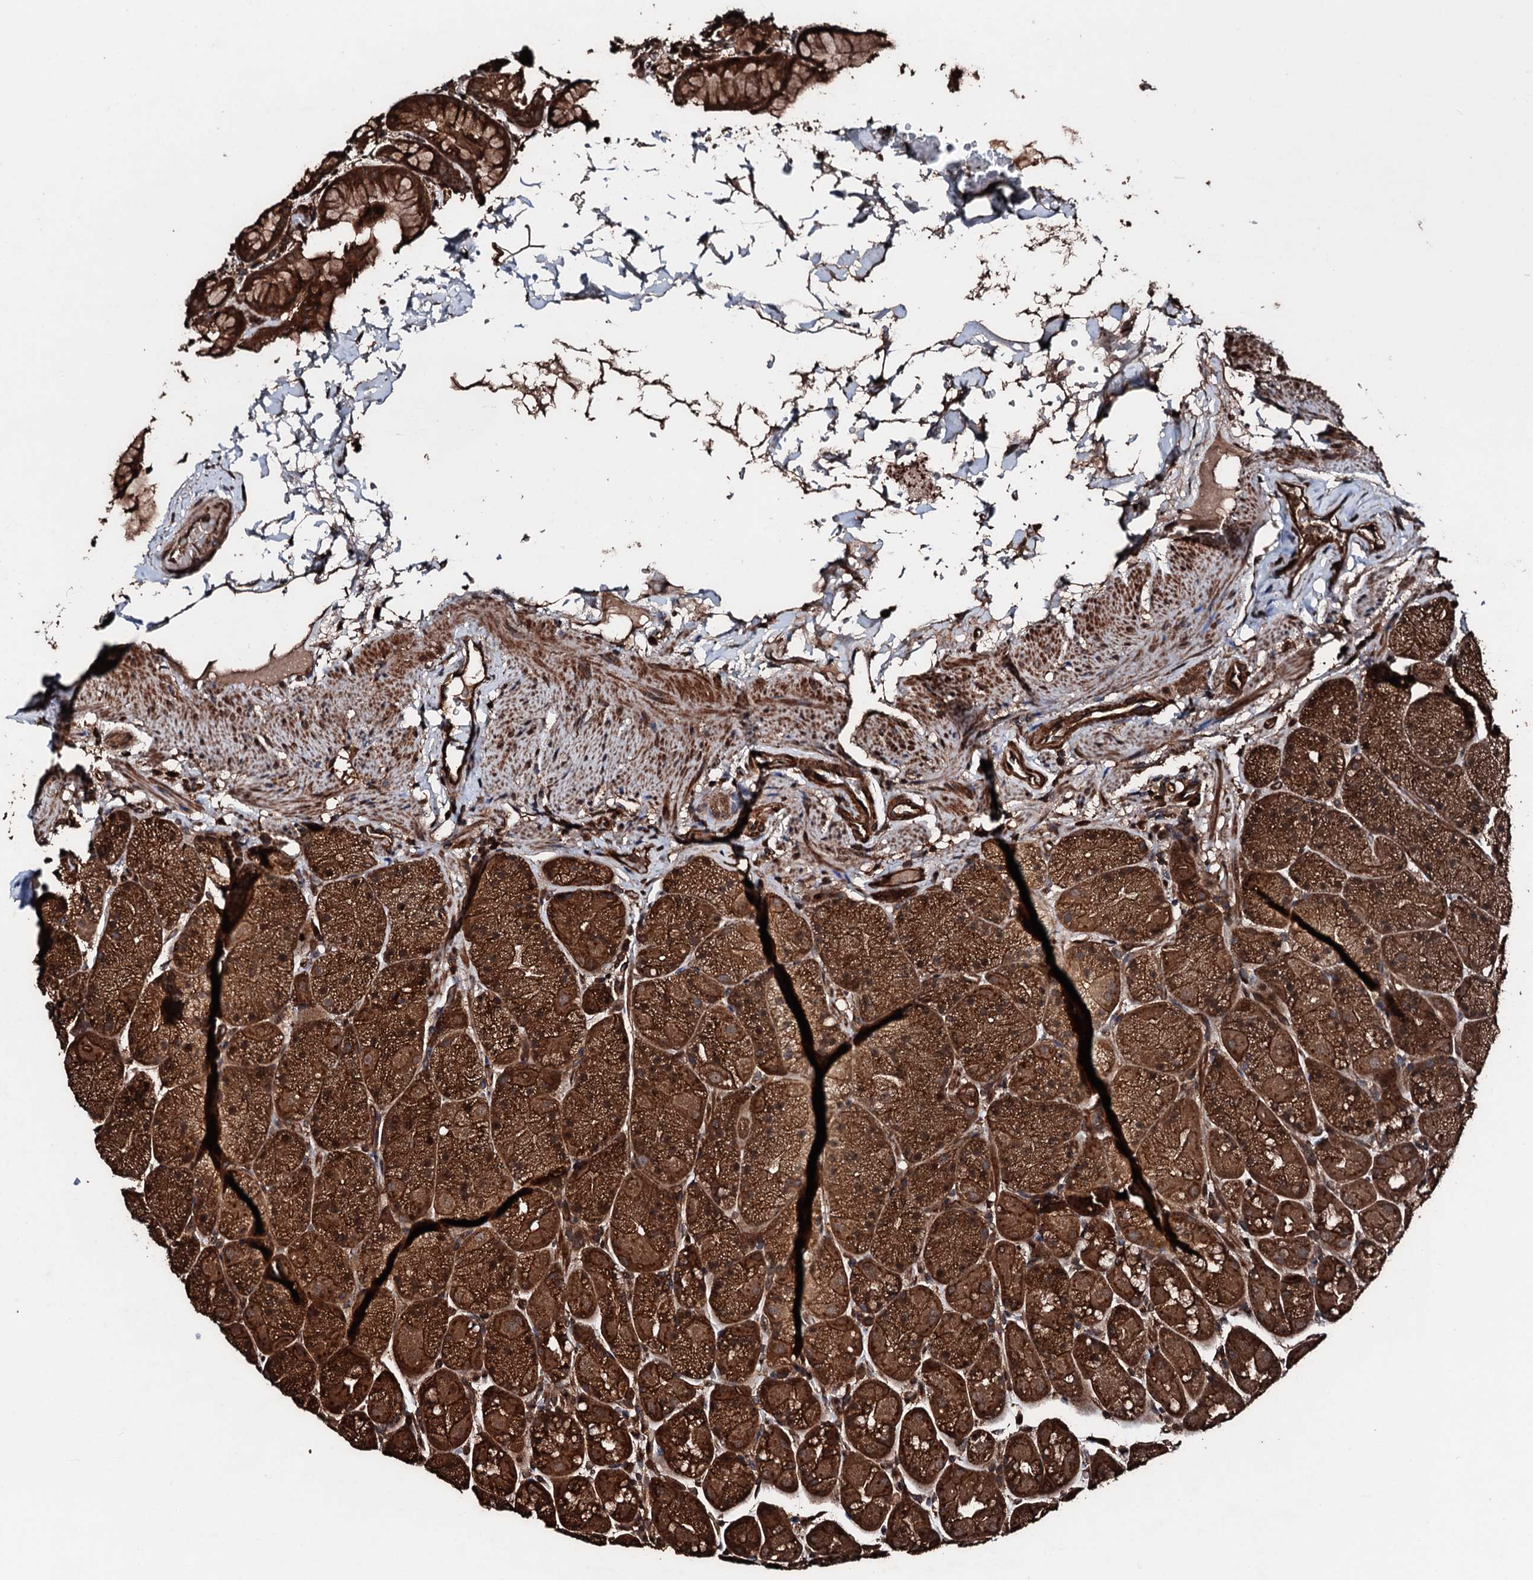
{"staining": {"intensity": "strong", "quantity": ">75%", "location": "cytoplasmic/membranous"}, "tissue": "stomach", "cell_type": "Glandular cells", "image_type": "normal", "snomed": [{"axis": "morphology", "description": "Normal tissue, NOS"}, {"axis": "topography", "description": "Stomach, upper"}, {"axis": "topography", "description": "Stomach, lower"}], "caption": "IHC micrograph of unremarkable stomach: human stomach stained using immunohistochemistry (IHC) reveals high levels of strong protein expression localized specifically in the cytoplasmic/membranous of glandular cells, appearing as a cytoplasmic/membranous brown color.", "gene": "KIF18A", "patient": {"sex": "male", "age": 67}}